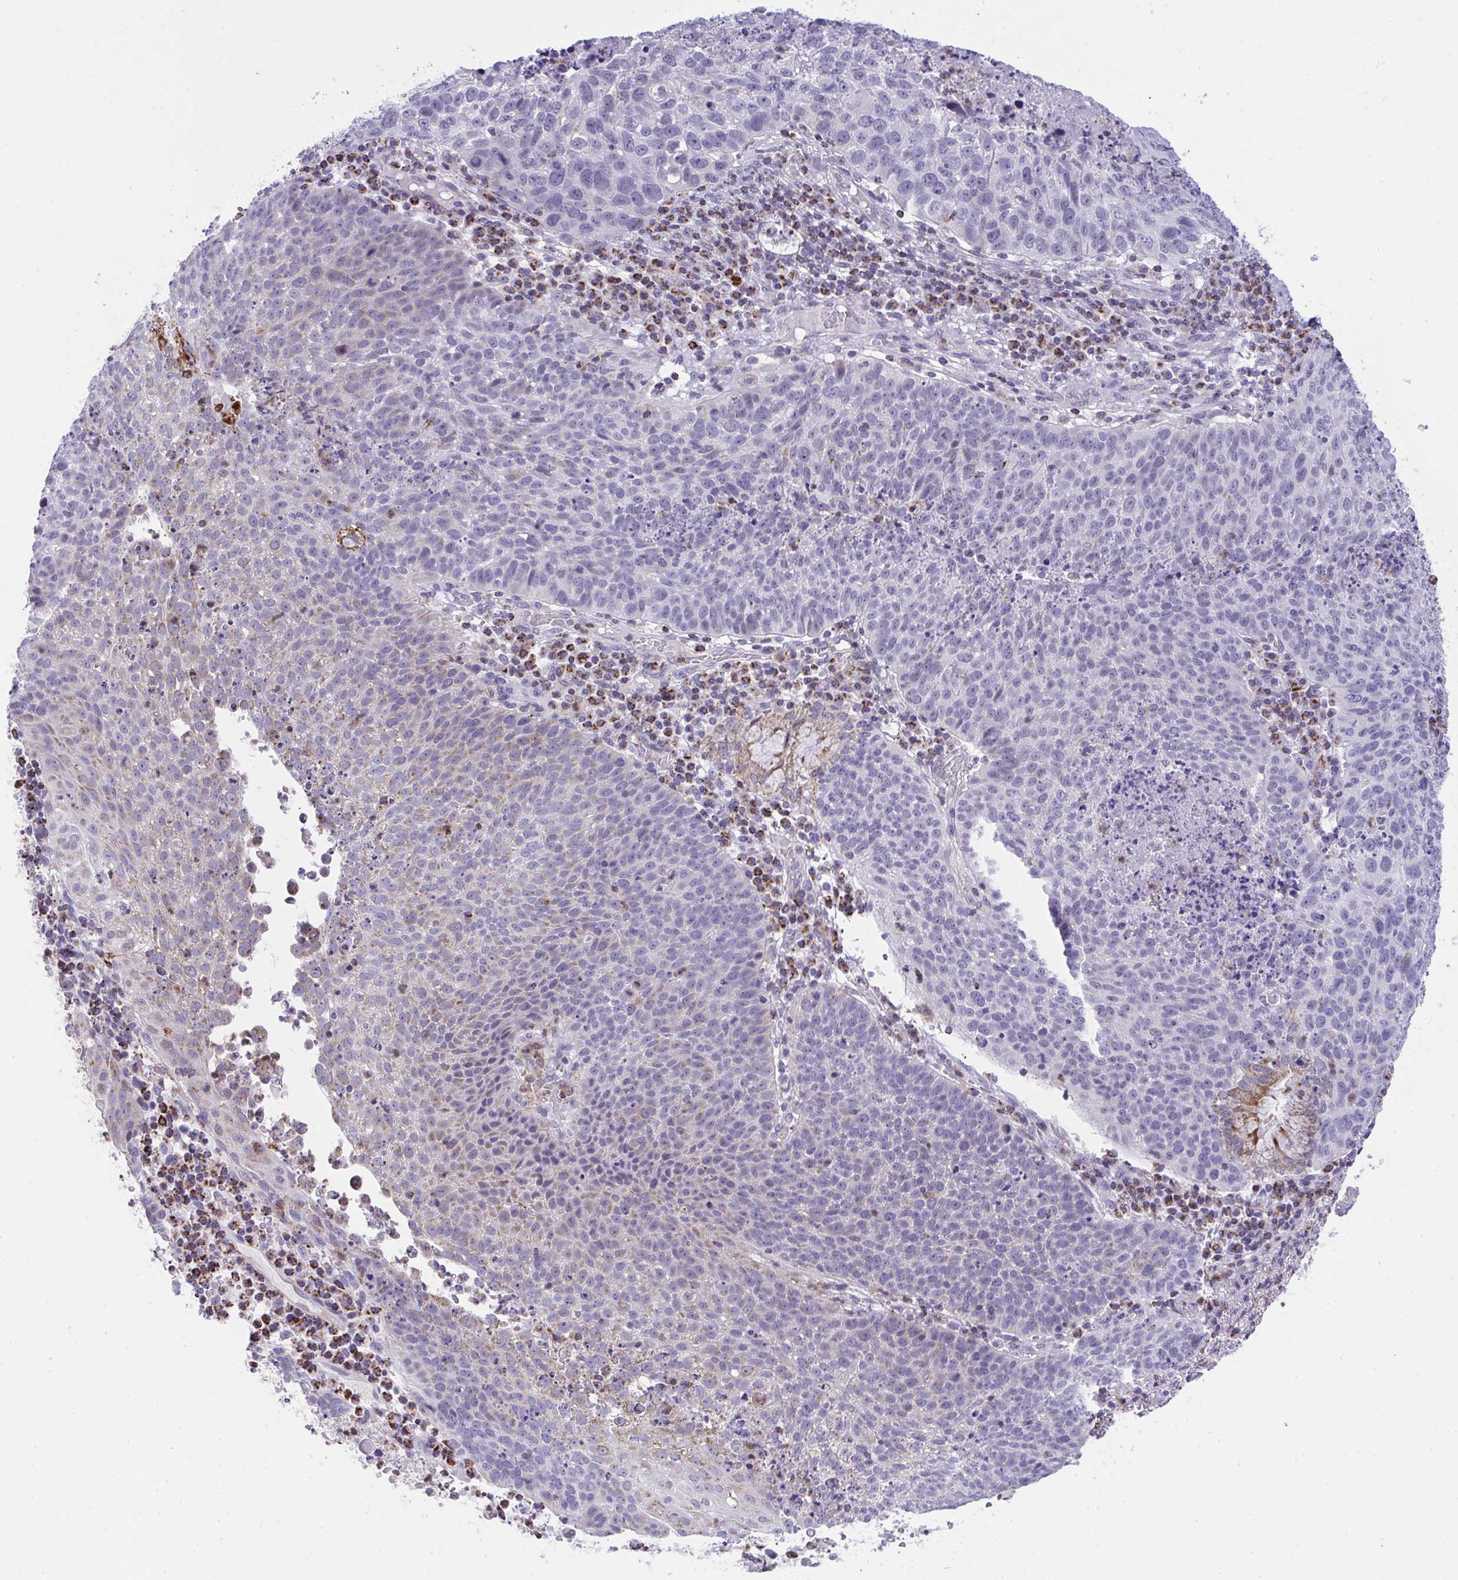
{"staining": {"intensity": "moderate", "quantity": "25%-75%", "location": "cytoplasmic/membranous"}, "tissue": "lung cancer", "cell_type": "Tumor cells", "image_type": "cancer", "snomed": [{"axis": "morphology", "description": "Squamous cell carcinoma, NOS"}, {"axis": "topography", "description": "Lung"}], "caption": "Tumor cells show medium levels of moderate cytoplasmic/membranous positivity in approximately 25%-75% of cells in human lung squamous cell carcinoma.", "gene": "PLA2G12B", "patient": {"sex": "male", "age": 63}}